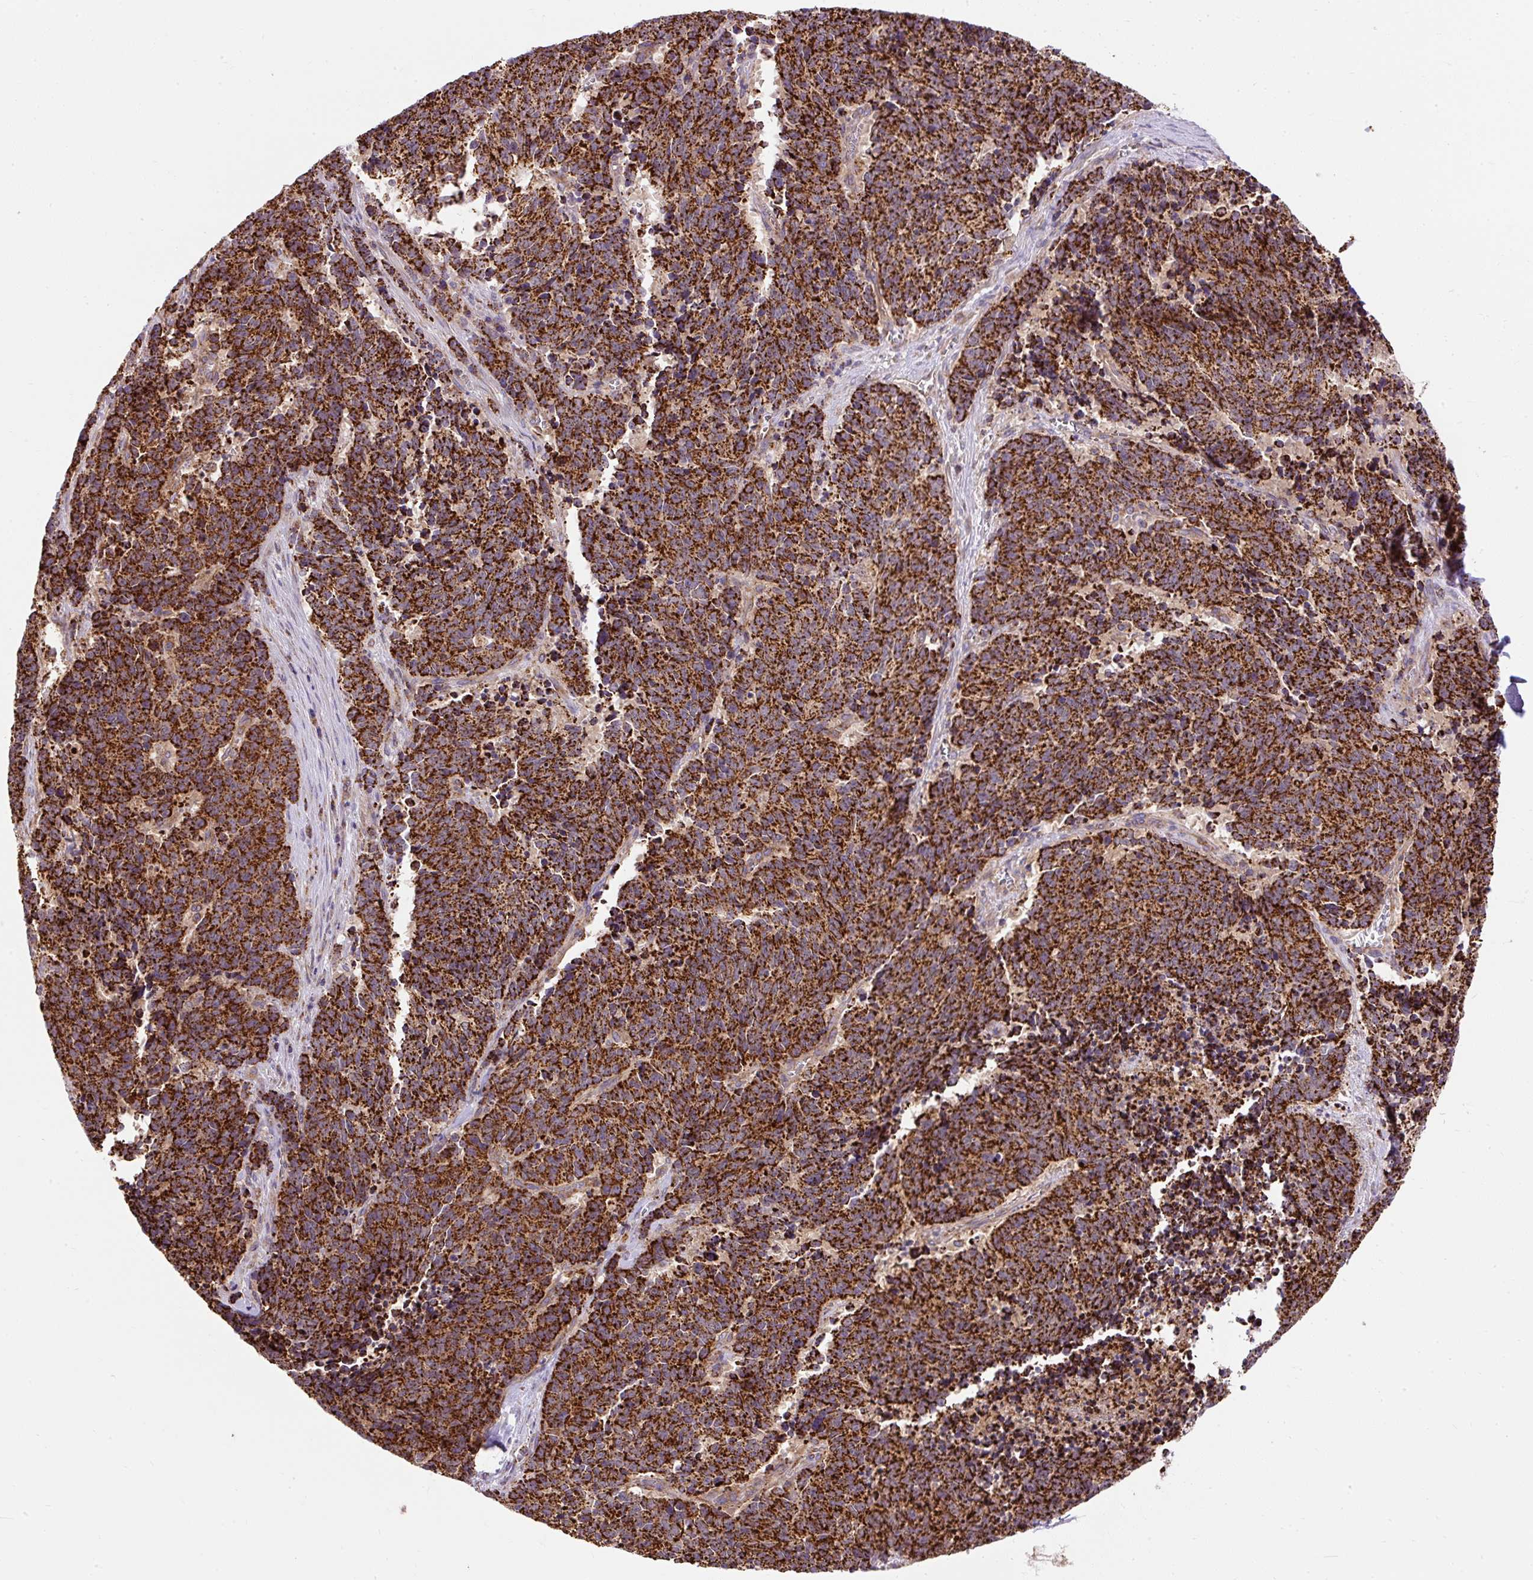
{"staining": {"intensity": "strong", "quantity": ">75%", "location": "cytoplasmic/membranous"}, "tissue": "cervical cancer", "cell_type": "Tumor cells", "image_type": "cancer", "snomed": [{"axis": "morphology", "description": "Squamous cell carcinoma, NOS"}, {"axis": "topography", "description": "Cervix"}], "caption": "The photomicrograph exhibits immunohistochemical staining of cervical squamous cell carcinoma. There is strong cytoplasmic/membranous positivity is identified in about >75% of tumor cells.", "gene": "CEP290", "patient": {"sex": "female", "age": 29}}